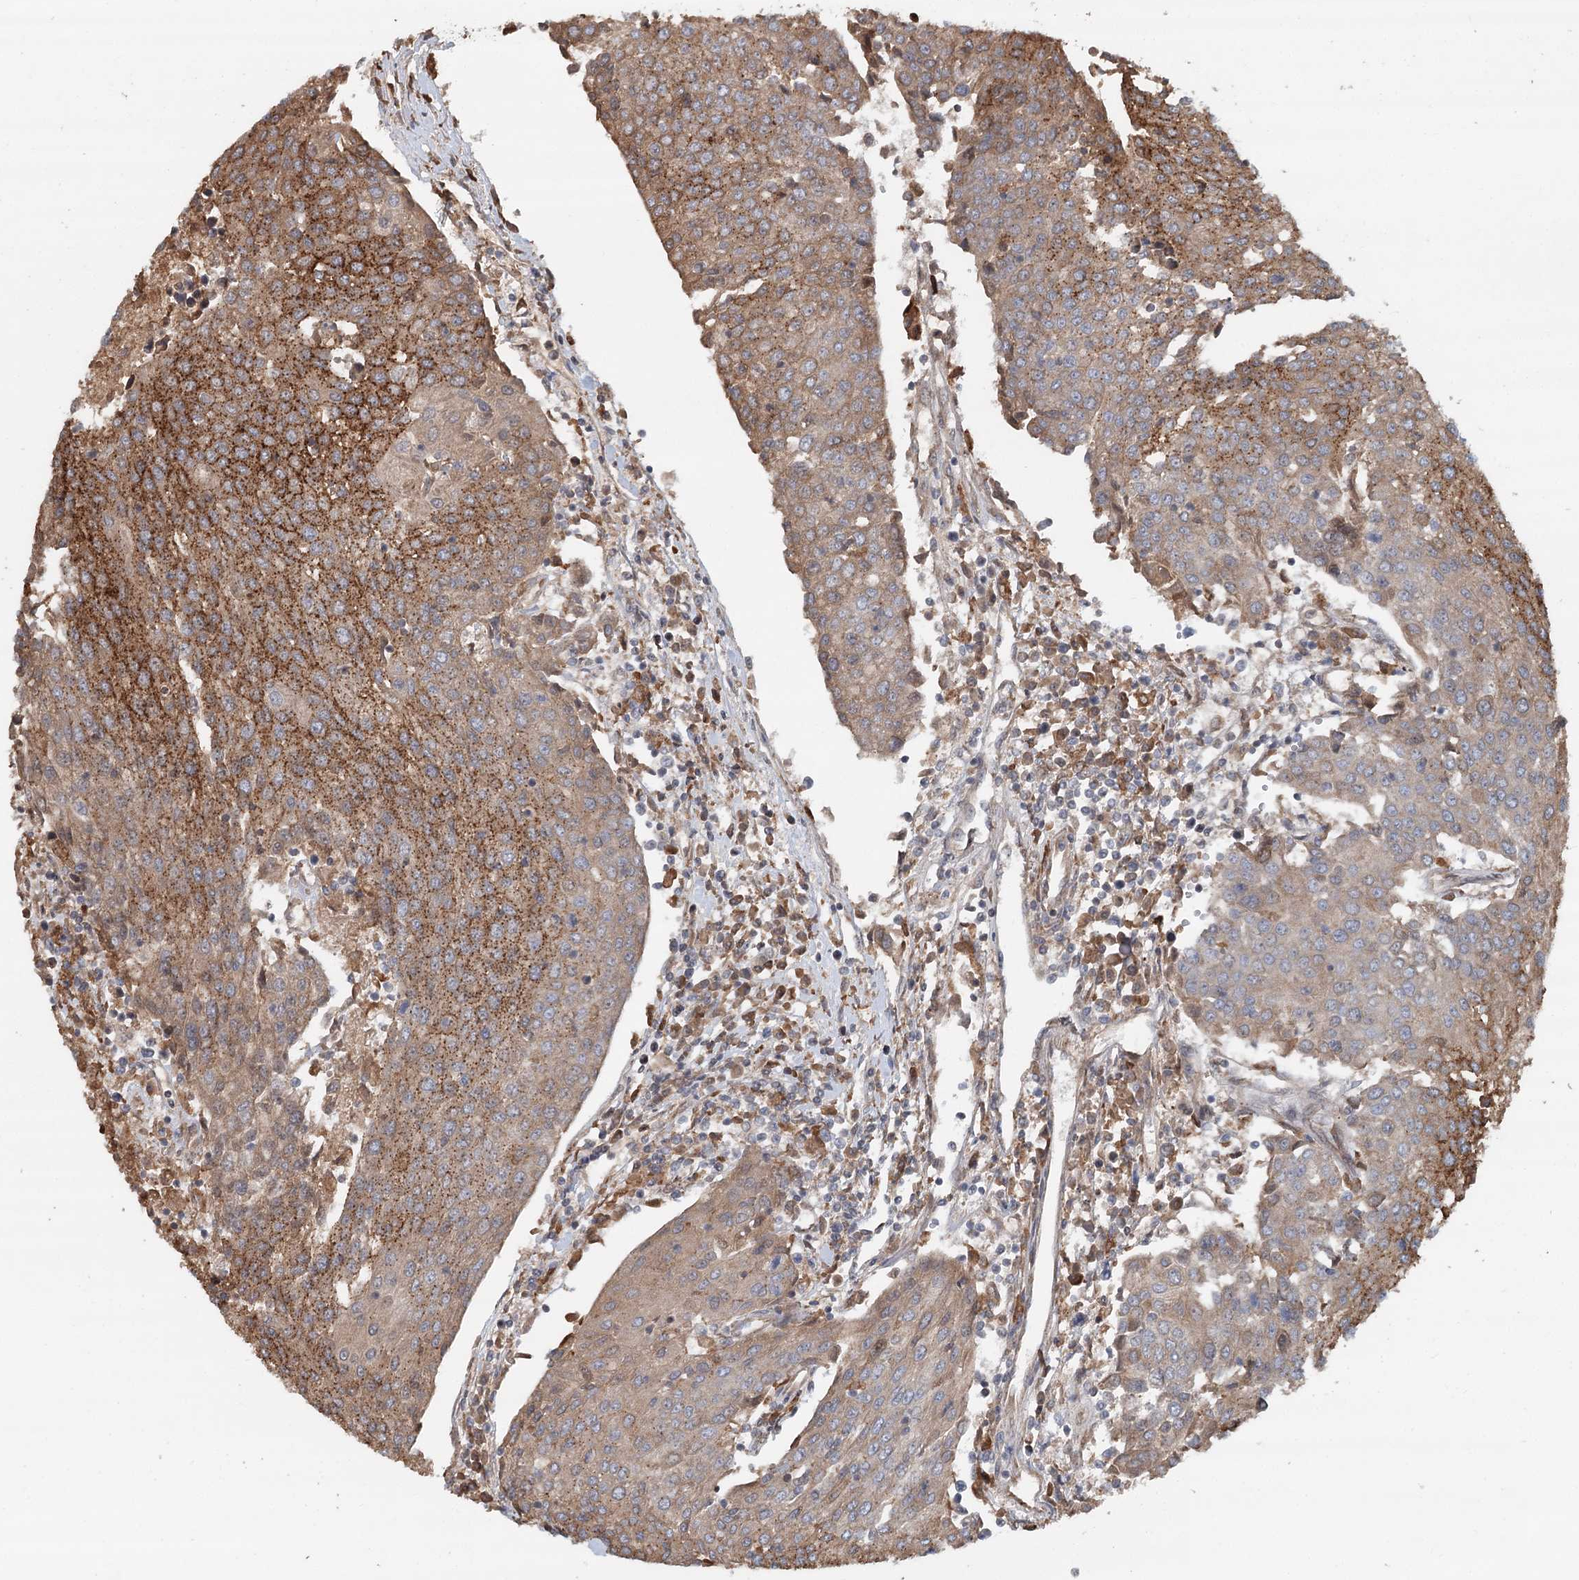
{"staining": {"intensity": "moderate", "quantity": ">75%", "location": "cytoplasmic/membranous"}, "tissue": "urothelial cancer", "cell_type": "Tumor cells", "image_type": "cancer", "snomed": [{"axis": "morphology", "description": "Urothelial carcinoma, High grade"}, {"axis": "topography", "description": "Urinary bladder"}], "caption": "High-grade urothelial carcinoma was stained to show a protein in brown. There is medium levels of moderate cytoplasmic/membranous expression in about >75% of tumor cells.", "gene": "RNF111", "patient": {"sex": "female", "age": 85}}